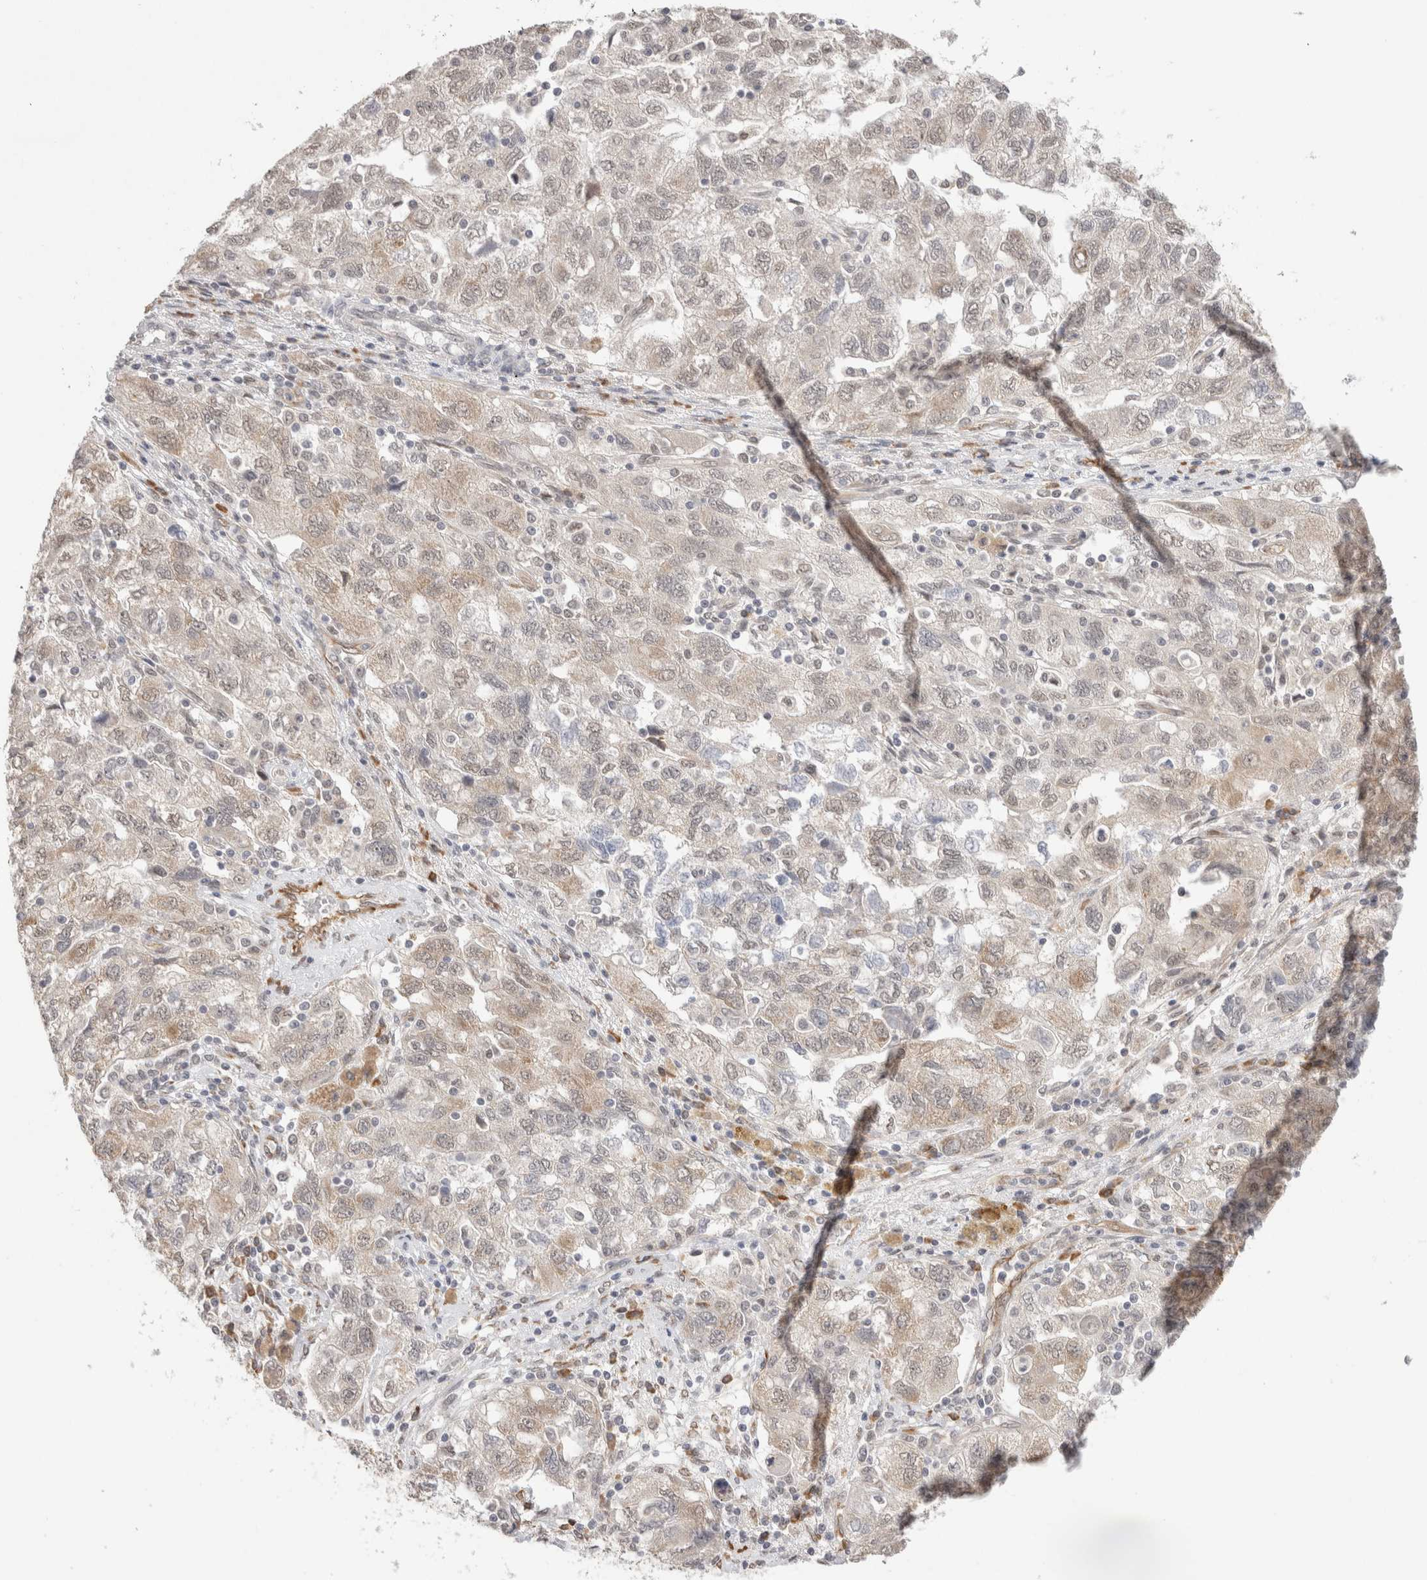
{"staining": {"intensity": "weak", "quantity": "25%-75%", "location": "cytoplasmic/membranous,nuclear"}, "tissue": "ovarian cancer", "cell_type": "Tumor cells", "image_type": "cancer", "snomed": [{"axis": "morphology", "description": "Carcinoma, NOS"}, {"axis": "morphology", "description": "Cystadenocarcinoma, serous, NOS"}, {"axis": "topography", "description": "Ovary"}], "caption": "The histopathology image shows staining of ovarian cancer (carcinoma), revealing weak cytoplasmic/membranous and nuclear protein positivity (brown color) within tumor cells.", "gene": "HDLBP", "patient": {"sex": "female", "age": 69}}